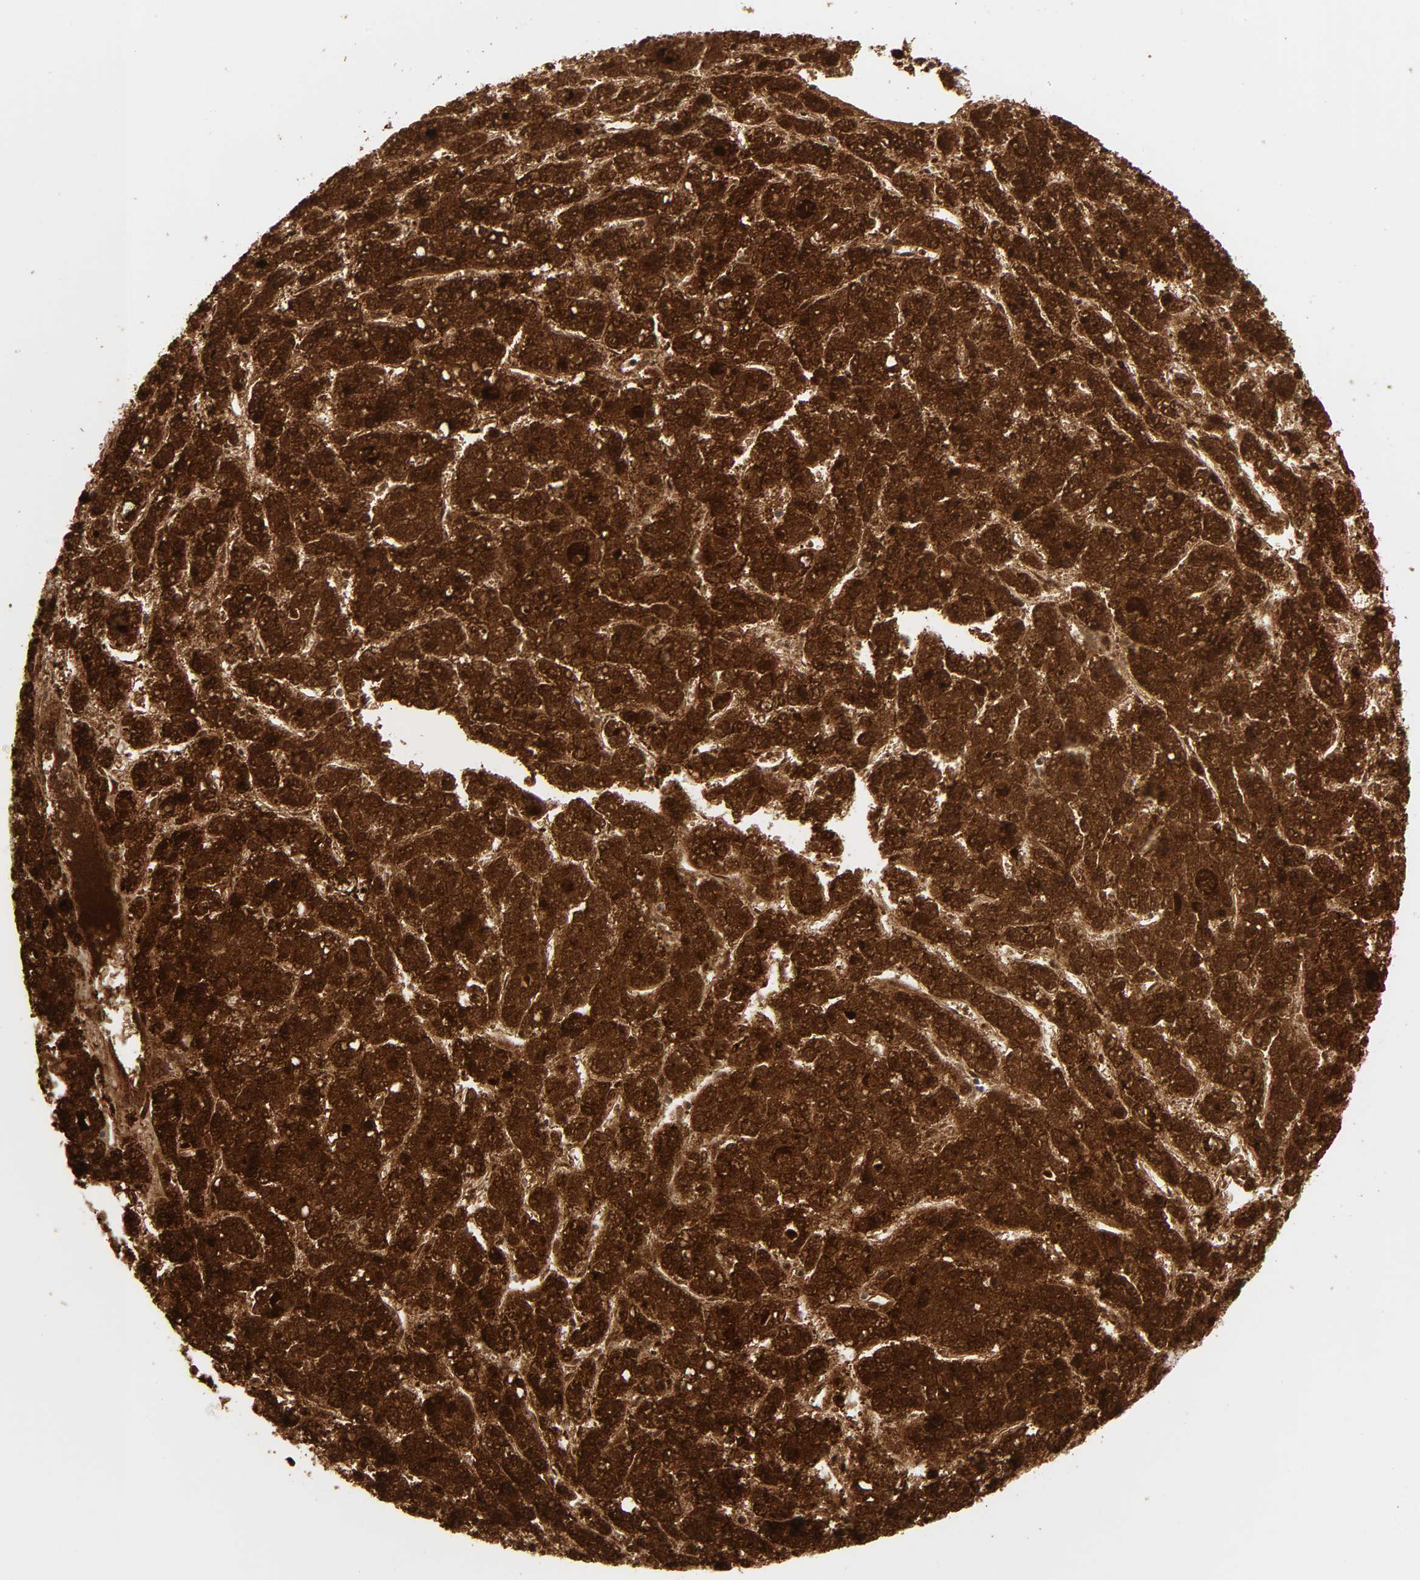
{"staining": {"intensity": "strong", "quantity": ">75%", "location": "cytoplasmic/membranous"}, "tissue": "liver cancer", "cell_type": "Tumor cells", "image_type": "cancer", "snomed": [{"axis": "morphology", "description": "Carcinoma, Hepatocellular, NOS"}, {"axis": "topography", "description": "Liver"}], "caption": "Protein expression analysis of hepatocellular carcinoma (liver) displays strong cytoplasmic/membranous positivity in about >75% of tumor cells. (DAB (3,3'-diaminobenzidine) IHC with brightfield microscopy, high magnification).", "gene": "POR", "patient": {"sex": "male", "age": 70}}